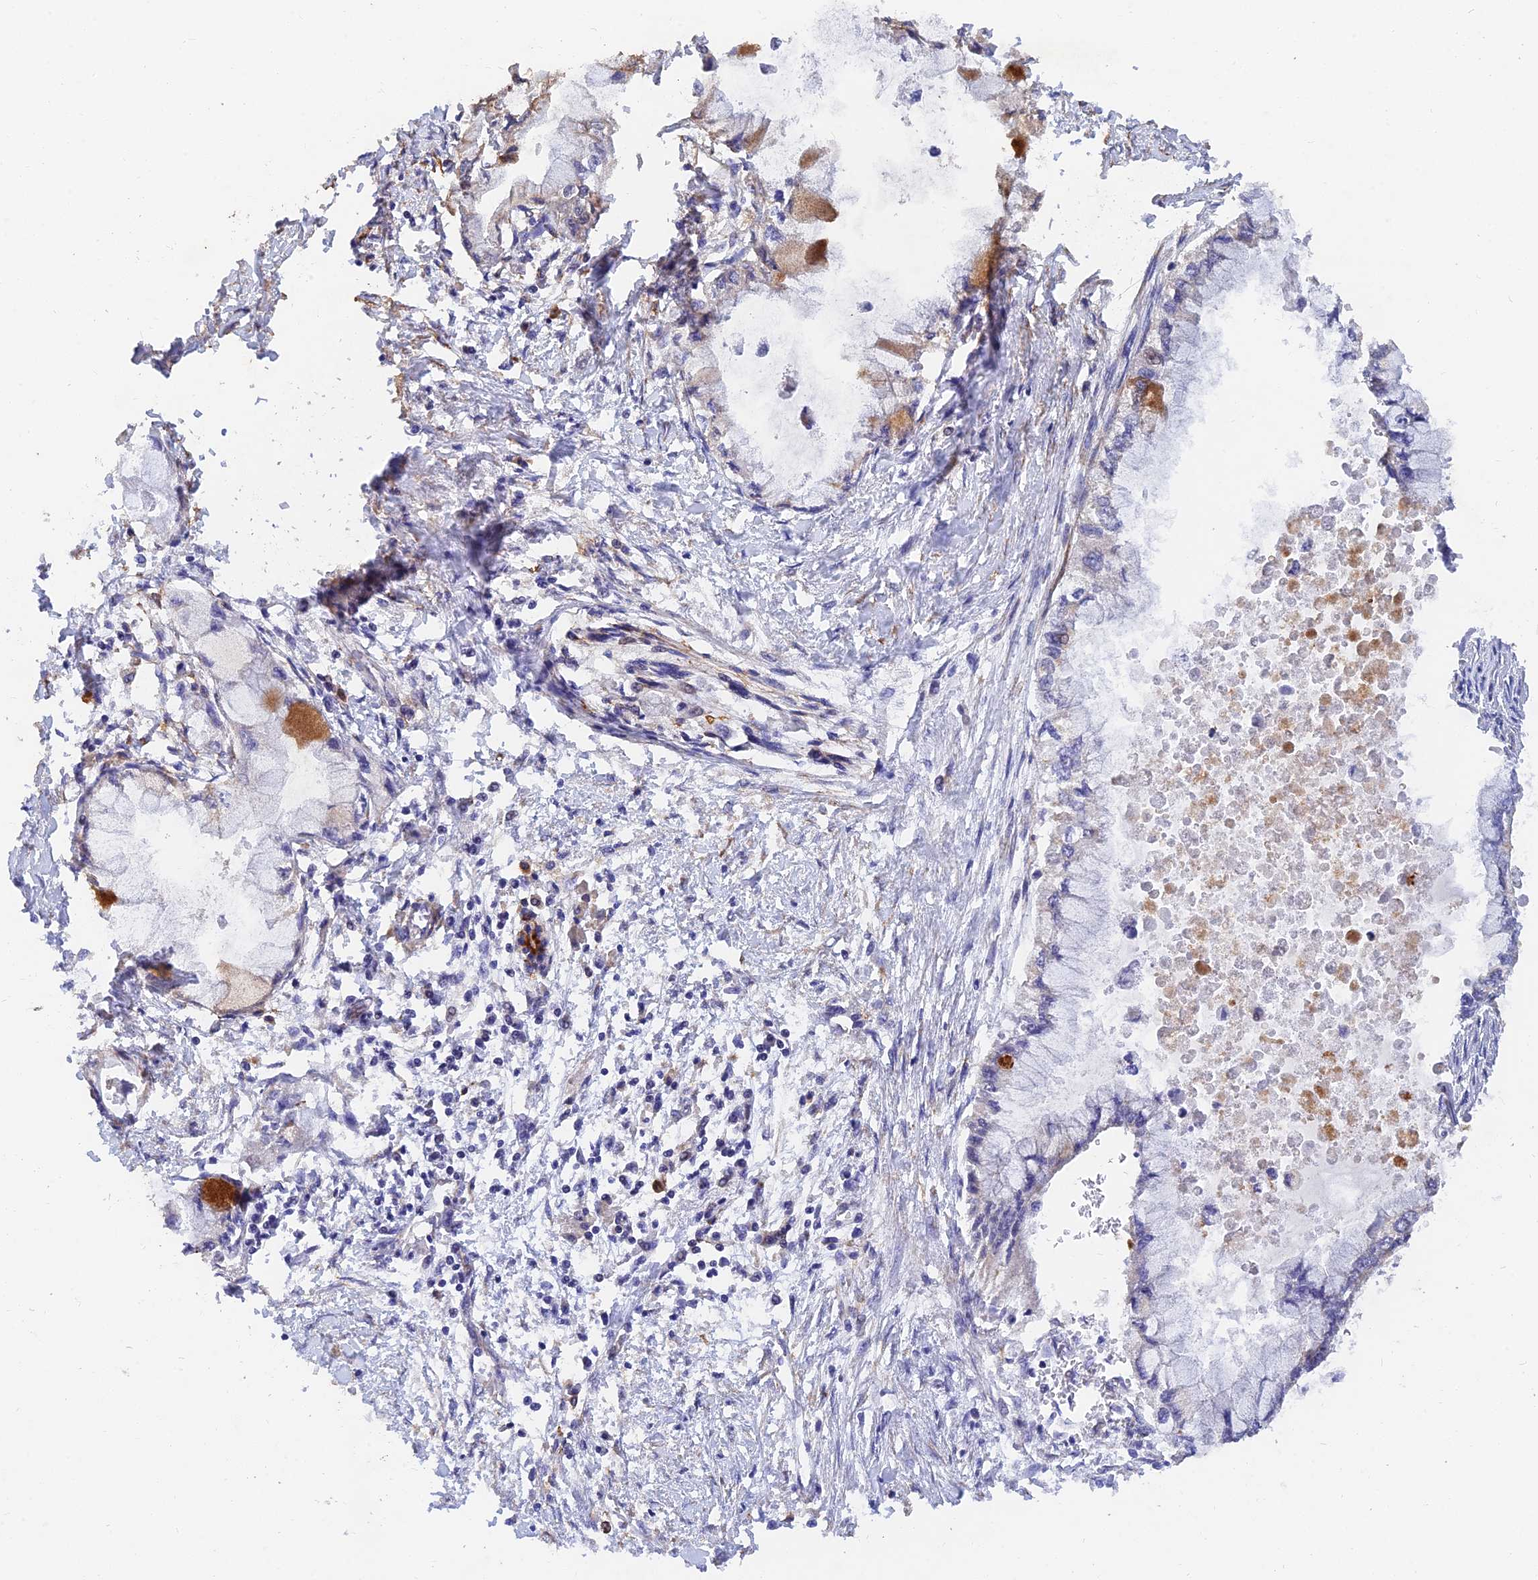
{"staining": {"intensity": "moderate", "quantity": "<25%", "location": "cytoplasmic/membranous"}, "tissue": "pancreatic cancer", "cell_type": "Tumor cells", "image_type": "cancer", "snomed": [{"axis": "morphology", "description": "Adenocarcinoma, NOS"}, {"axis": "topography", "description": "Pancreas"}], "caption": "This histopathology image exhibits immunohistochemistry (IHC) staining of human pancreatic cancer, with low moderate cytoplasmic/membranous staining in approximately <25% of tumor cells.", "gene": "SLC38A11", "patient": {"sex": "male", "age": 48}}